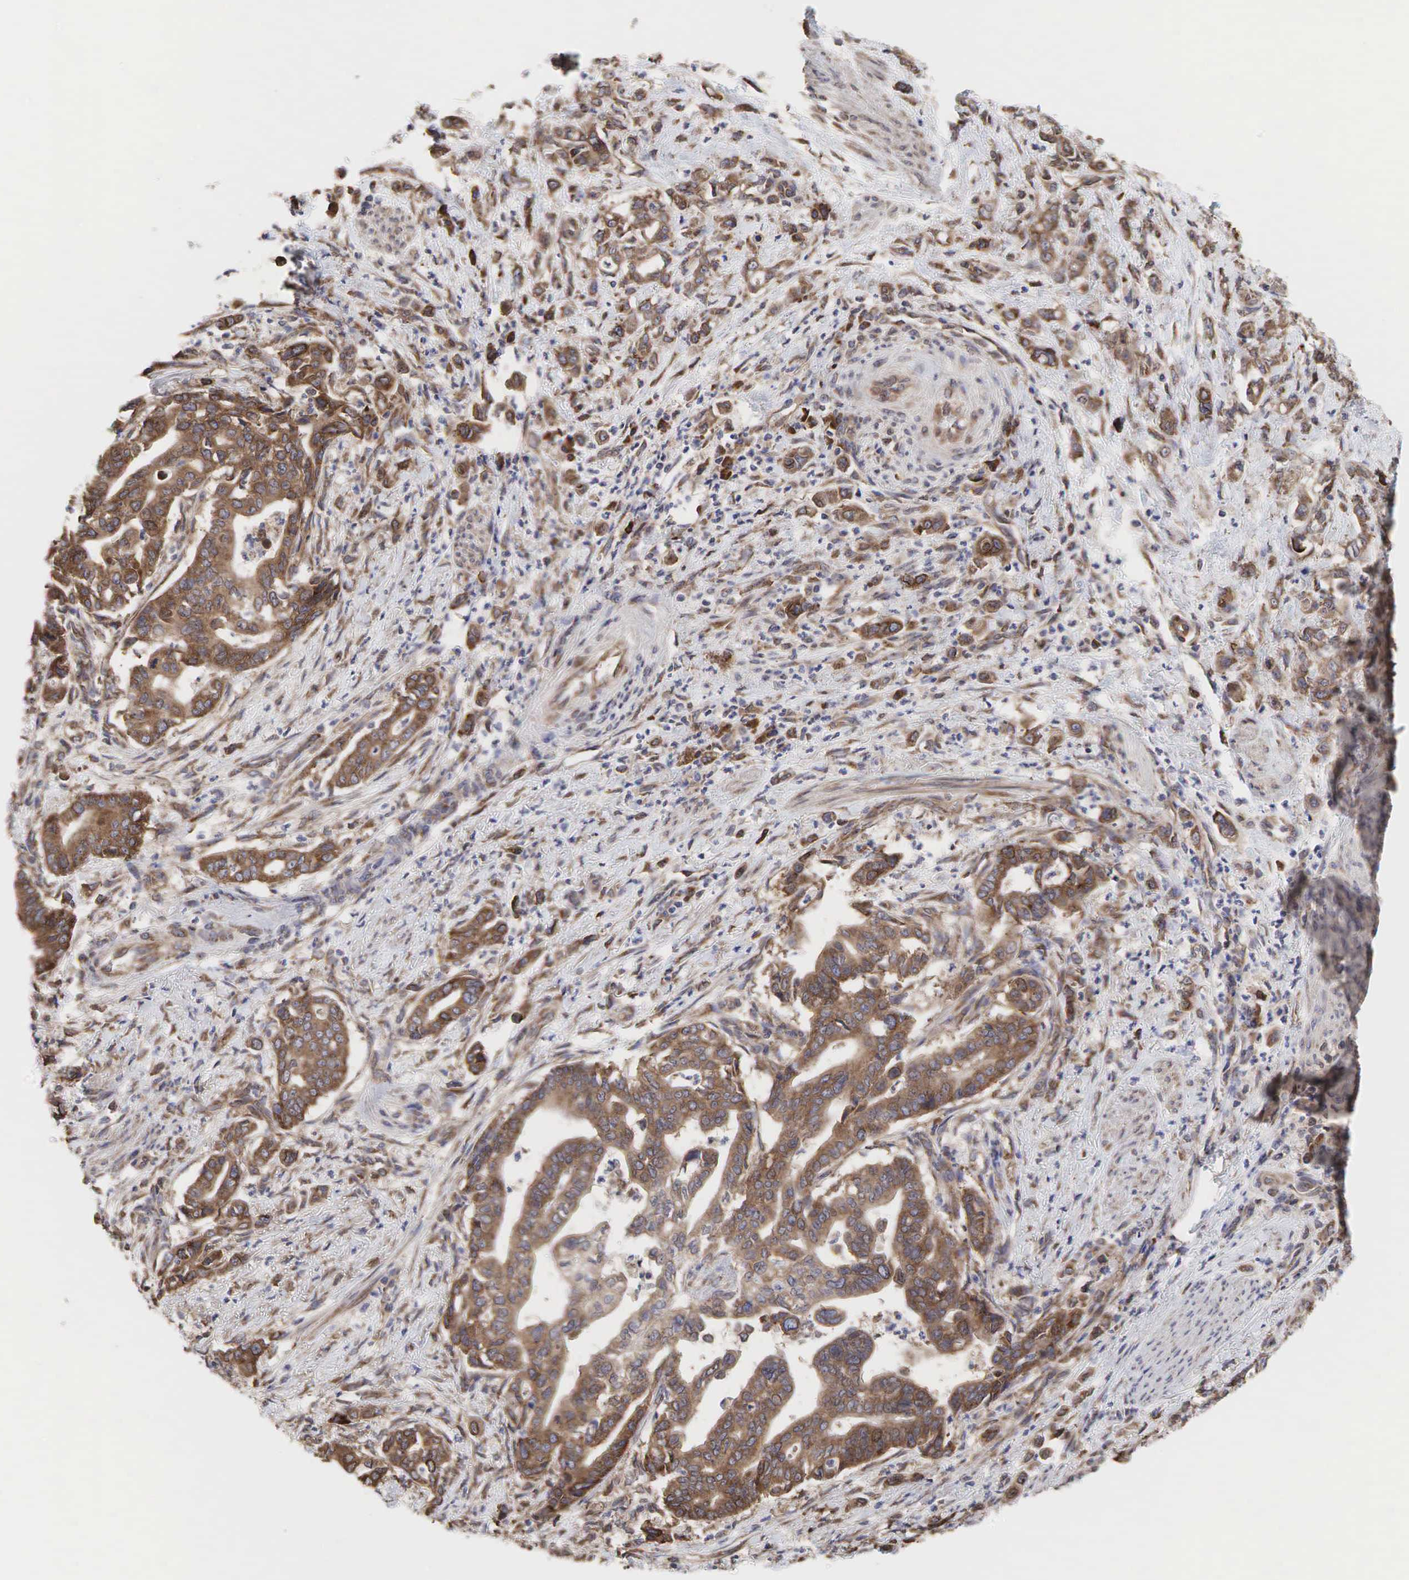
{"staining": {"intensity": "moderate", "quantity": ">75%", "location": "cytoplasmic/membranous"}, "tissue": "stomach cancer", "cell_type": "Tumor cells", "image_type": "cancer", "snomed": [{"axis": "morphology", "description": "Adenocarcinoma, NOS"}, {"axis": "topography", "description": "Stomach"}], "caption": "Moderate cytoplasmic/membranous staining for a protein is present in about >75% of tumor cells of stomach adenocarcinoma using immunohistochemistry (IHC).", "gene": "PABPC5", "patient": {"sex": "female", "age": 76}}